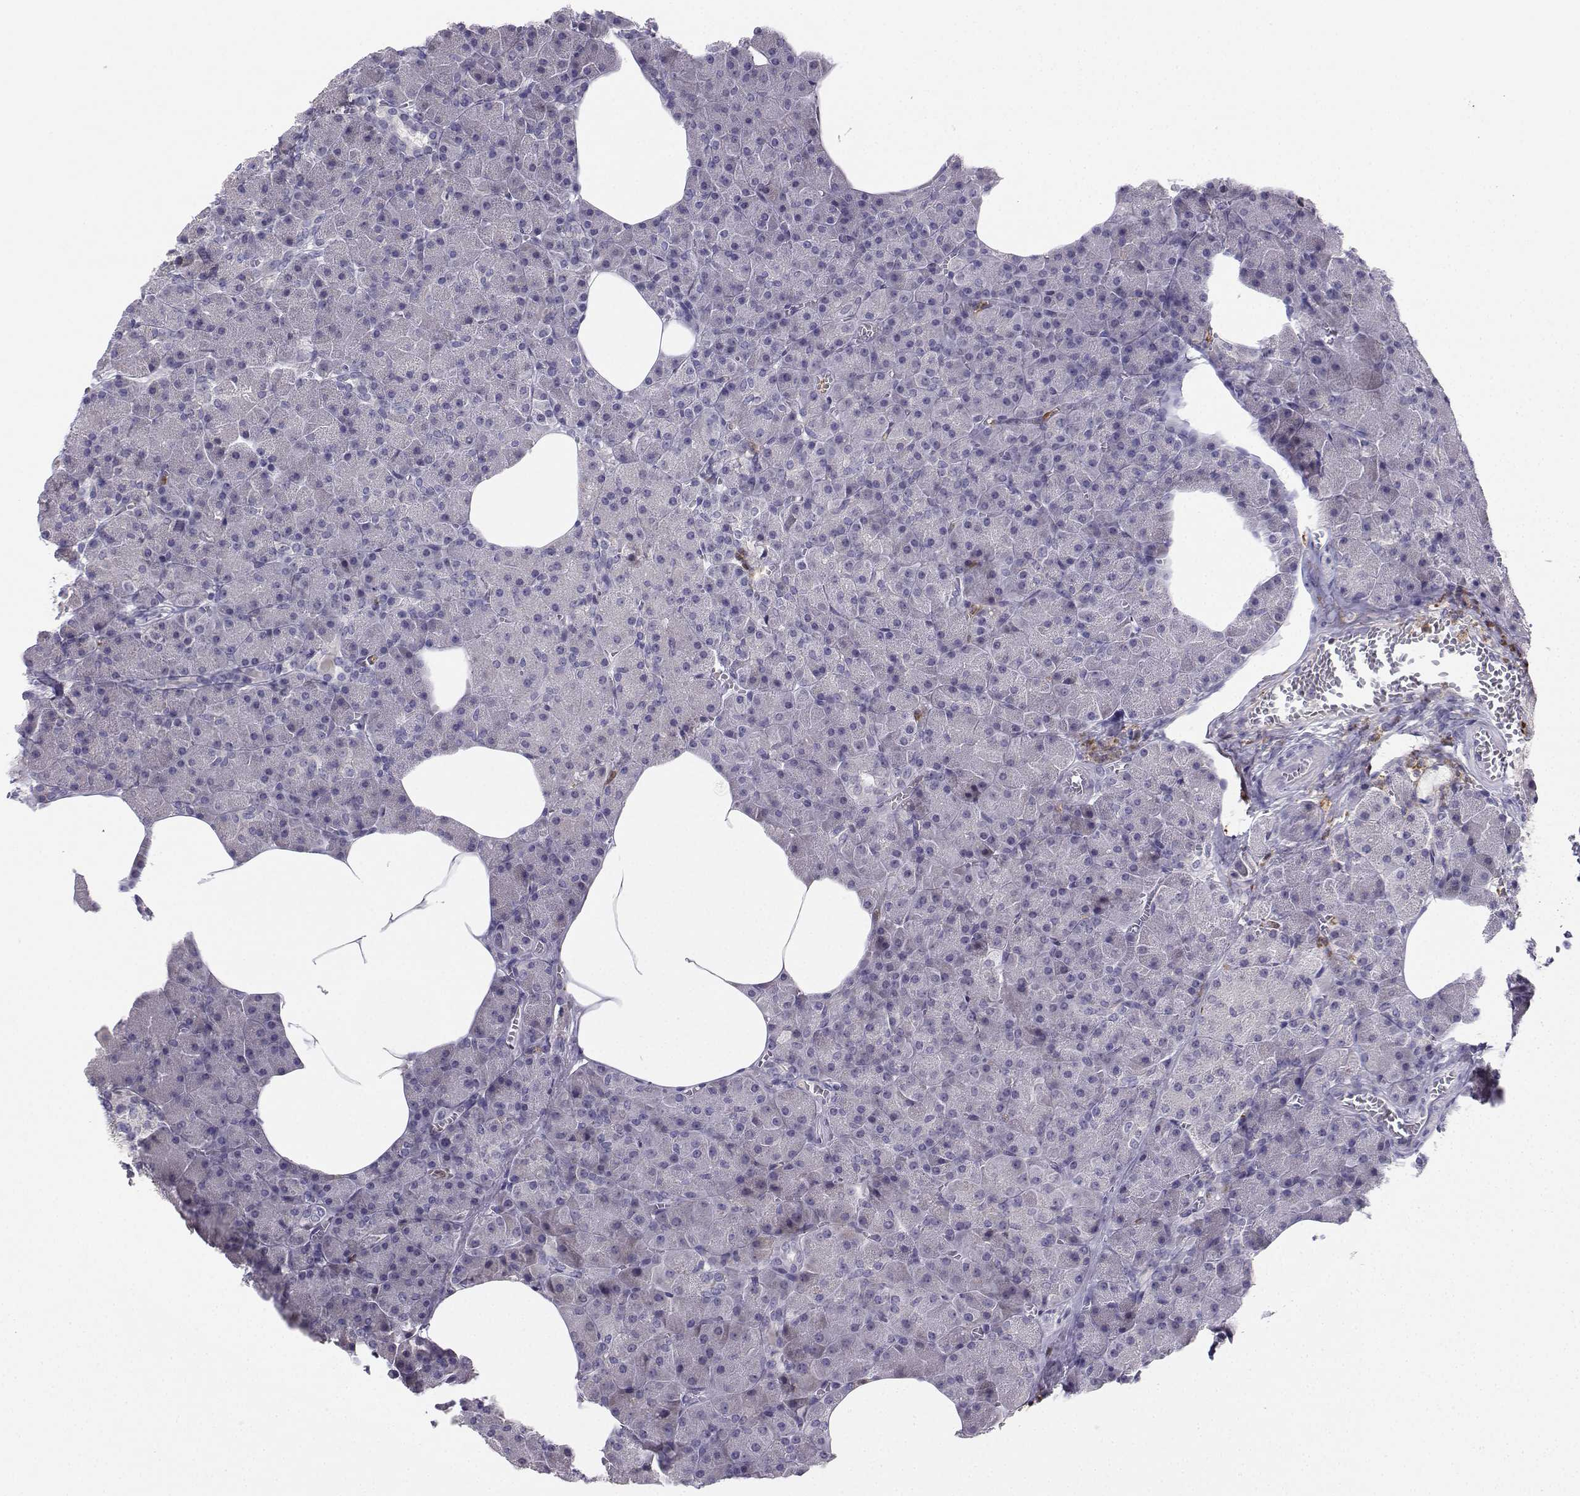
{"staining": {"intensity": "negative", "quantity": "none", "location": "none"}, "tissue": "pancreas", "cell_type": "Exocrine glandular cells", "image_type": "normal", "snomed": [{"axis": "morphology", "description": "Normal tissue, NOS"}, {"axis": "topography", "description": "Pancreas"}], "caption": "Protein analysis of unremarkable pancreas displays no significant expression in exocrine glandular cells. The staining was performed using DAB (3,3'-diaminobenzidine) to visualize the protein expression in brown, while the nuclei were stained in blue with hematoxylin (Magnification: 20x).", "gene": "CALY", "patient": {"sex": "female", "age": 45}}